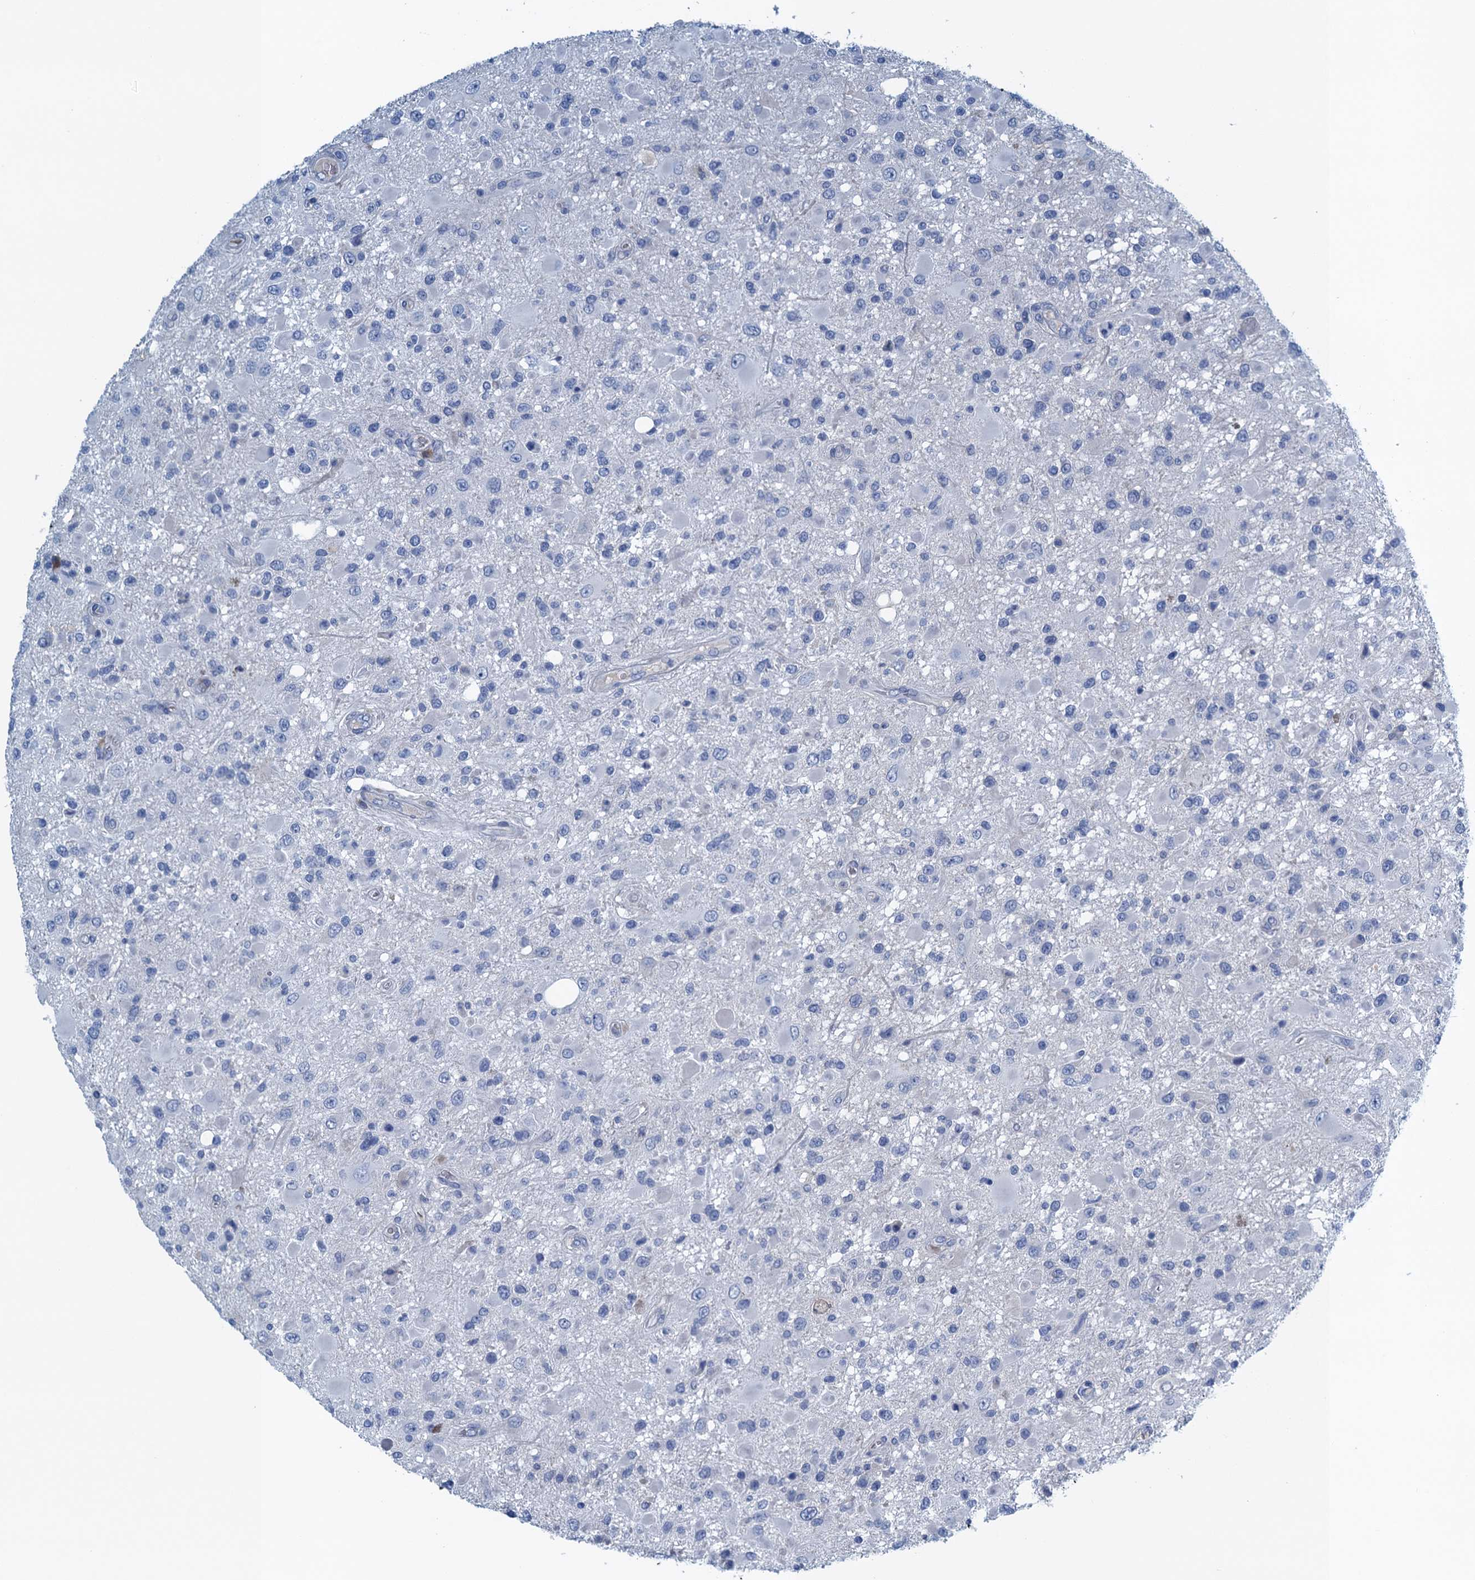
{"staining": {"intensity": "negative", "quantity": "none", "location": "none"}, "tissue": "glioma", "cell_type": "Tumor cells", "image_type": "cancer", "snomed": [{"axis": "morphology", "description": "Glioma, malignant, High grade"}, {"axis": "topography", "description": "Brain"}], "caption": "Micrograph shows no protein positivity in tumor cells of malignant glioma (high-grade) tissue.", "gene": "C10orf88", "patient": {"sex": "male", "age": 53}}